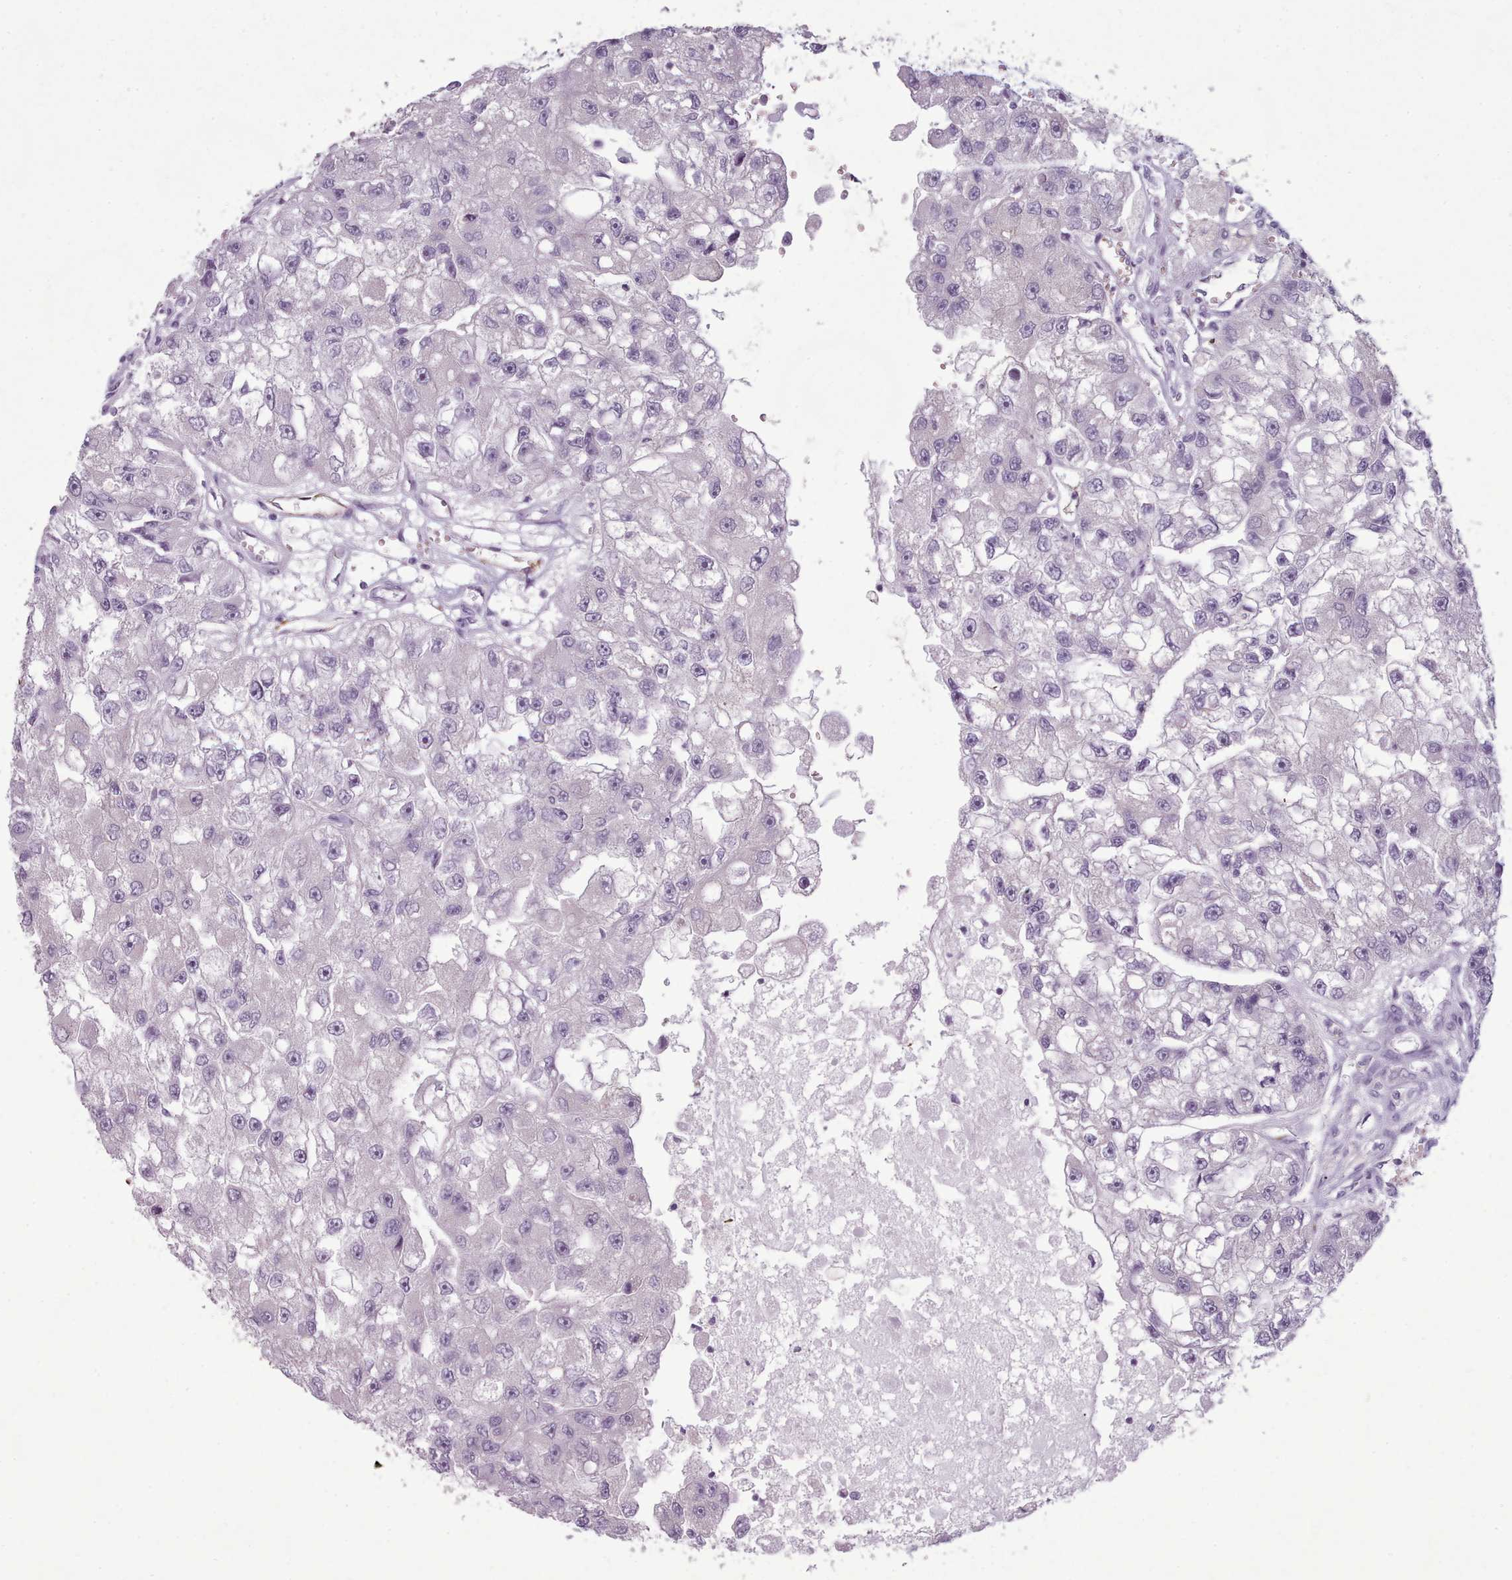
{"staining": {"intensity": "negative", "quantity": "none", "location": "none"}, "tissue": "renal cancer", "cell_type": "Tumor cells", "image_type": "cancer", "snomed": [{"axis": "morphology", "description": "Adenocarcinoma, NOS"}, {"axis": "topography", "description": "Kidney"}], "caption": "This is a micrograph of immunohistochemistry staining of renal cancer (adenocarcinoma), which shows no positivity in tumor cells.", "gene": "NDST2", "patient": {"sex": "male", "age": 63}}